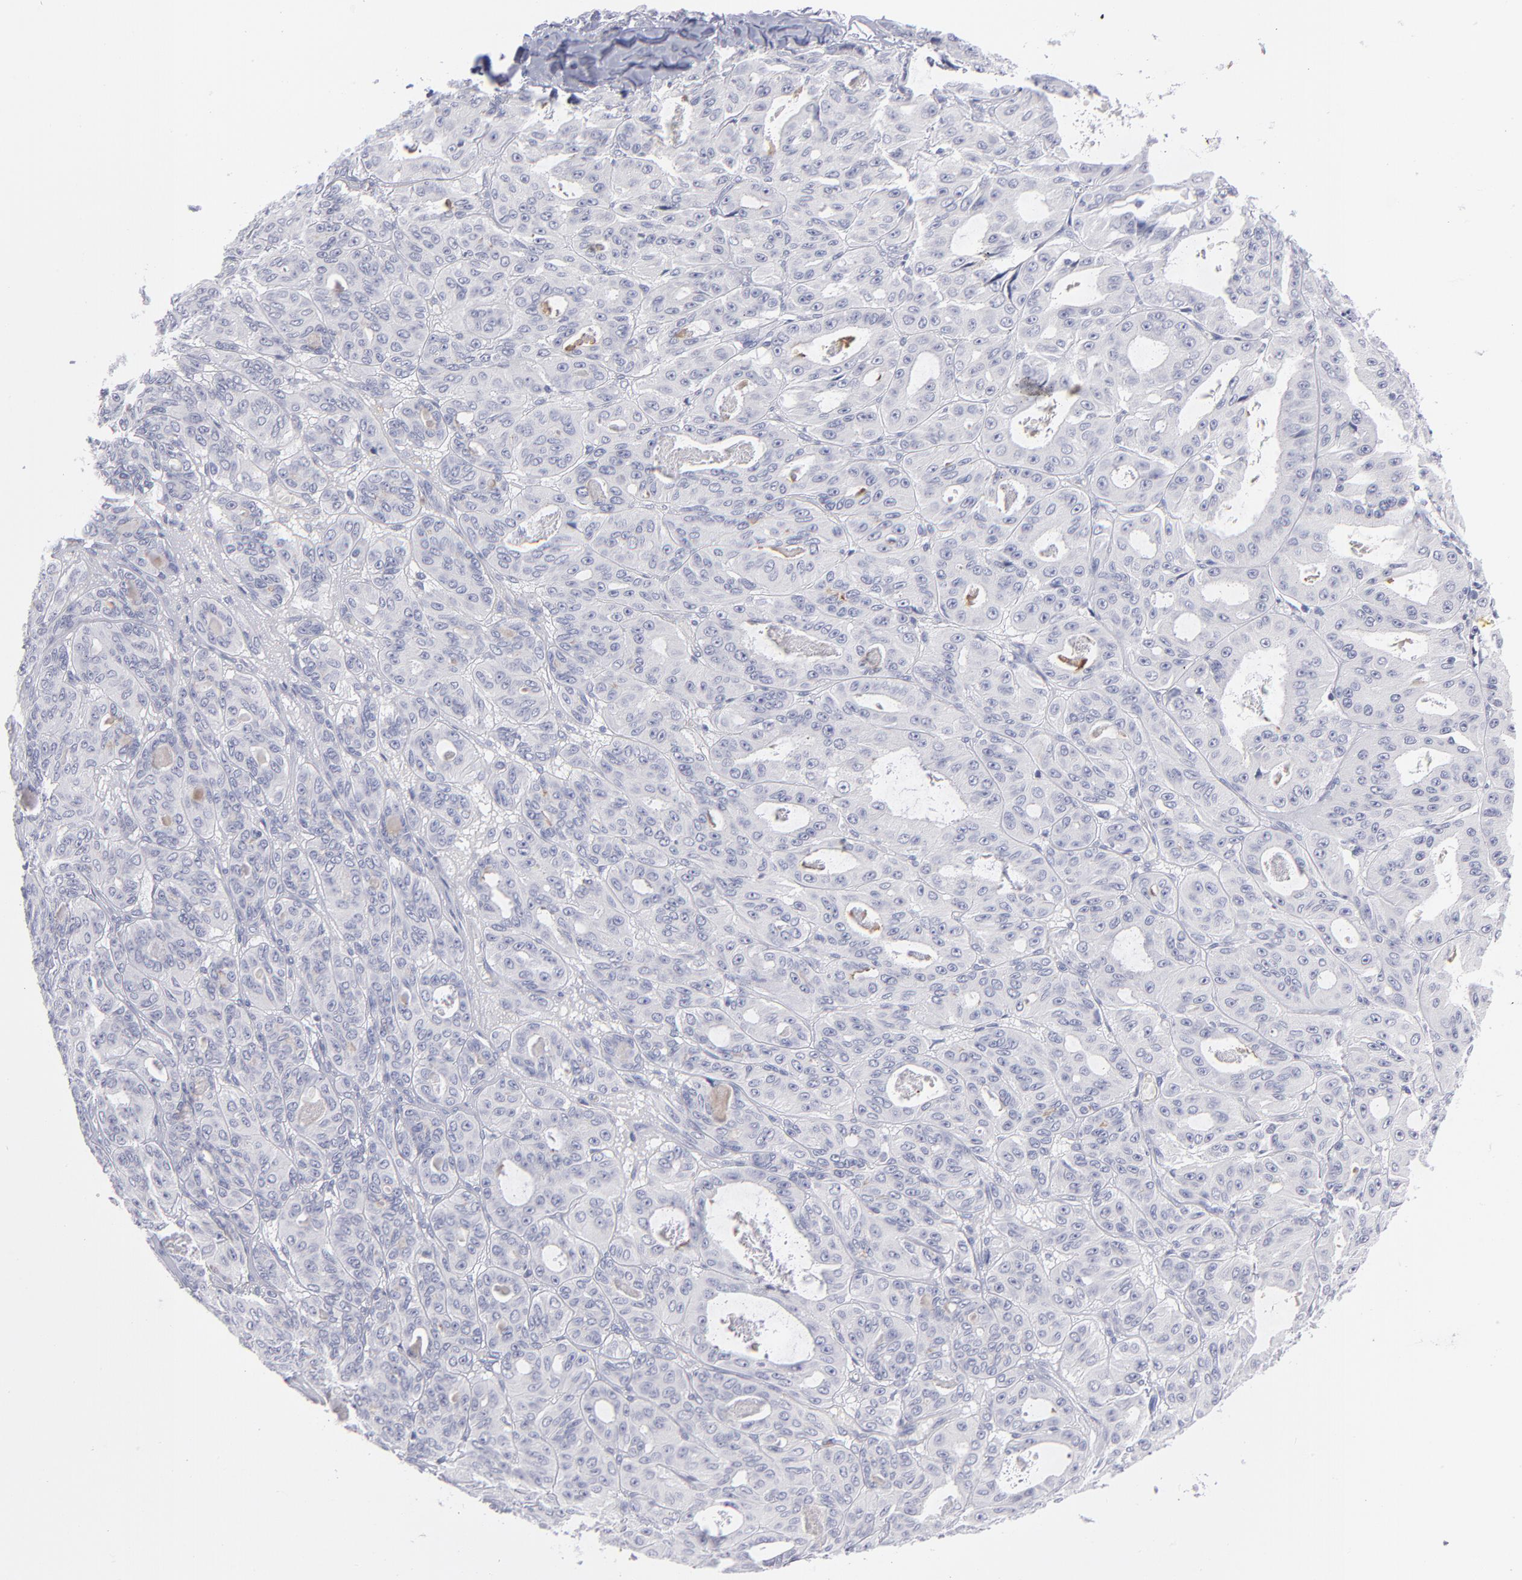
{"staining": {"intensity": "negative", "quantity": "none", "location": "none"}, "tissue": "ovarian cancer", "cell_type": "Tumor cells", "image_type": "cancer", "snomed": [{"axis": "morphology", "description": "Carcinoma, endometroid"}, {"axis": "topography", "description": "Ovary"}], "caption": "Endometroid carcinoma (ovarian) was stained to show a protein in brown. There is no significant staining in tumor cells.", "gene": "MTHFD2", "patient": {"sex": "female", "age": 61}}